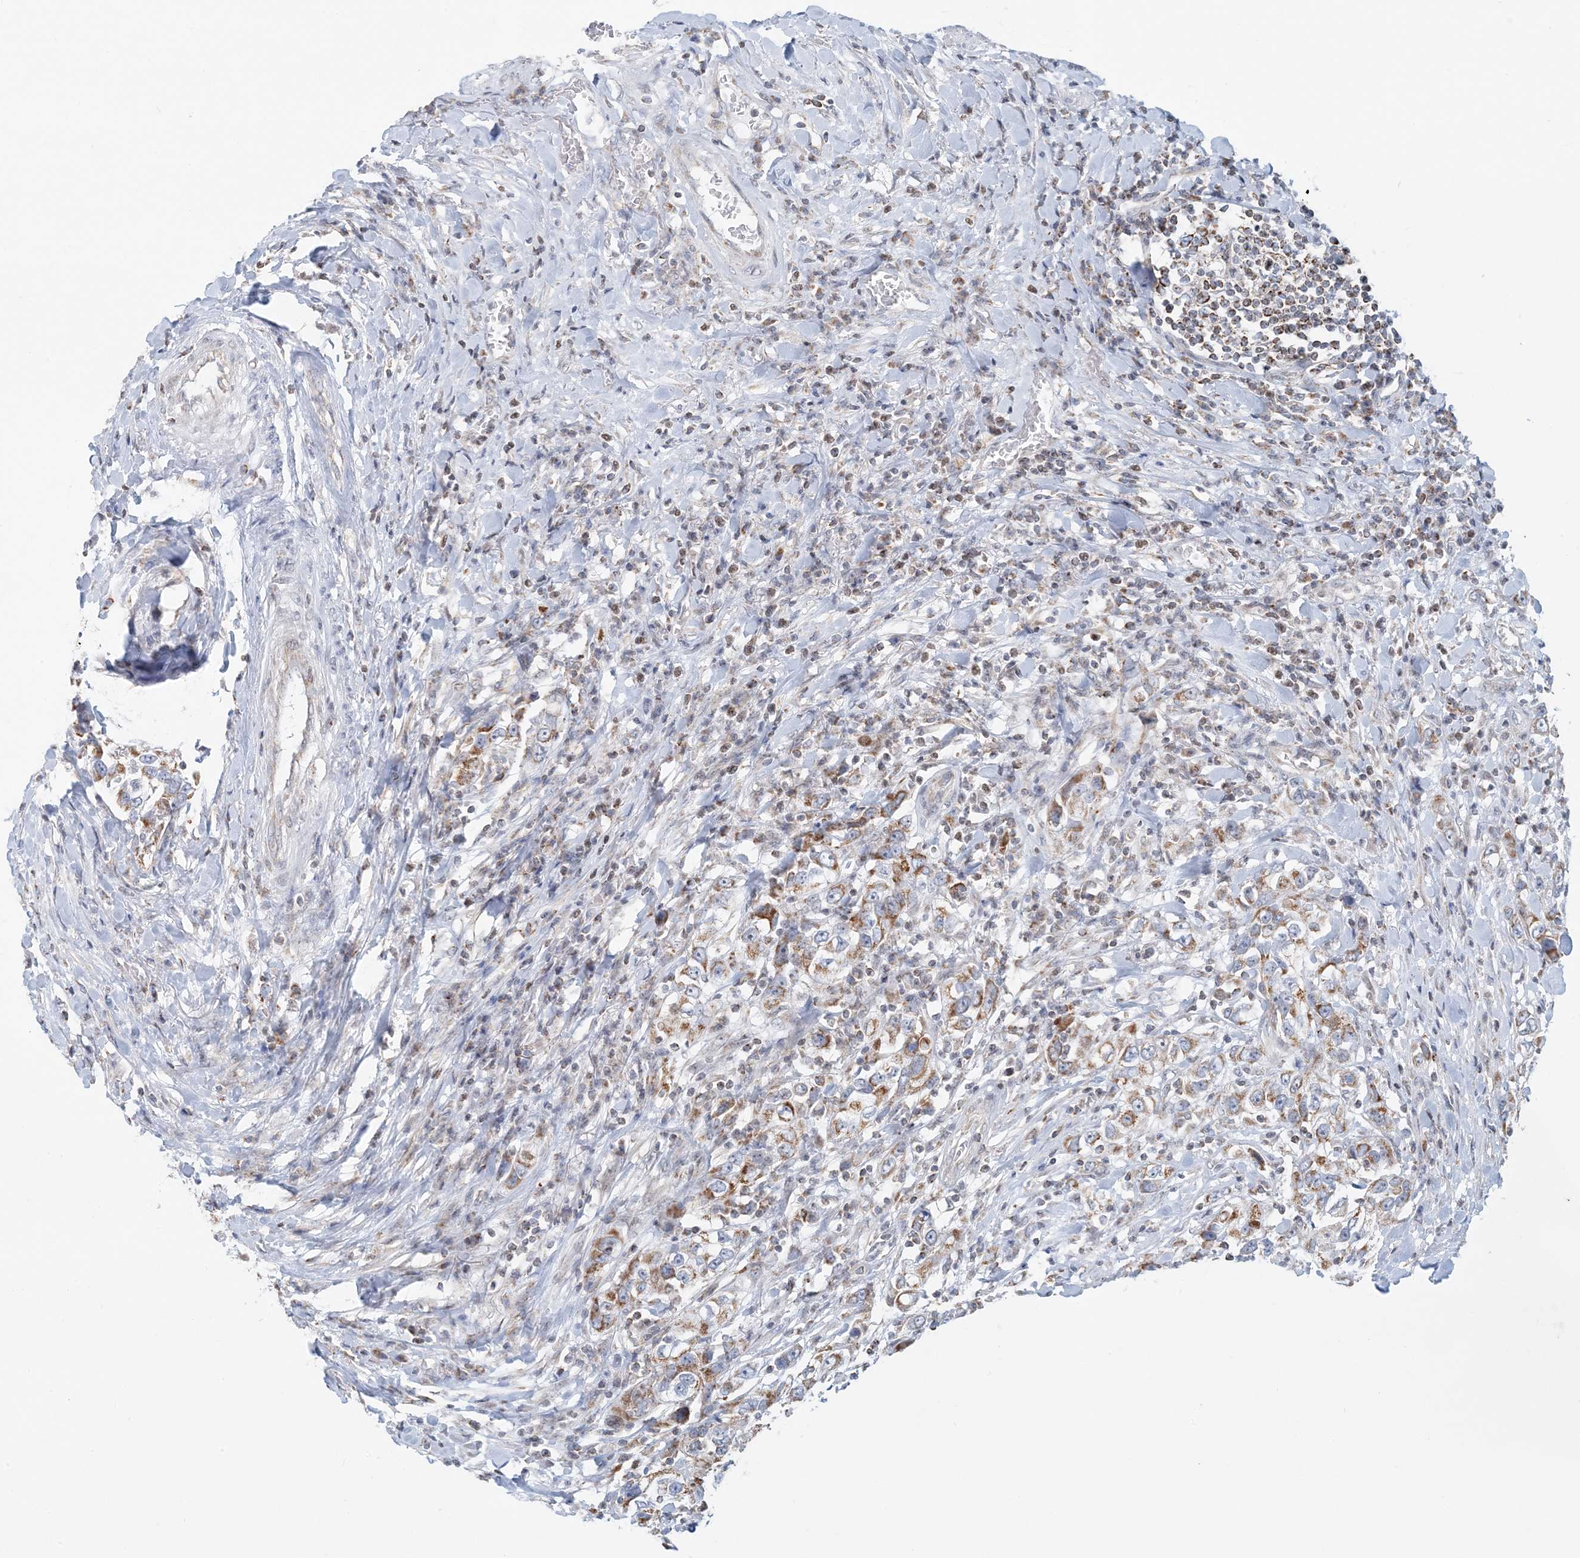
{"staining": {"intensity": "moderate", "quantity": ">75%", "location": "cytoplasmic/membranous"}, "tissue": "urothelial cancer", "cell_type": "Tumor cells", "image_type": "cancer", "snomed": [{"axis": "morphology", "description": "Urothelial carcinoma, High grade"}, {"axis": "topography", "description": "Urinary bladder"}], "caption": "DAB (3,3'-diaminobenzidine) immunohistochemical staining of urothelial cancer shows moderate cytoplasmic/membranous protein staining in approximately >75% of tumor cells.", "gene": "BDH1", "patient": {"sex": "female", "age": 80}}